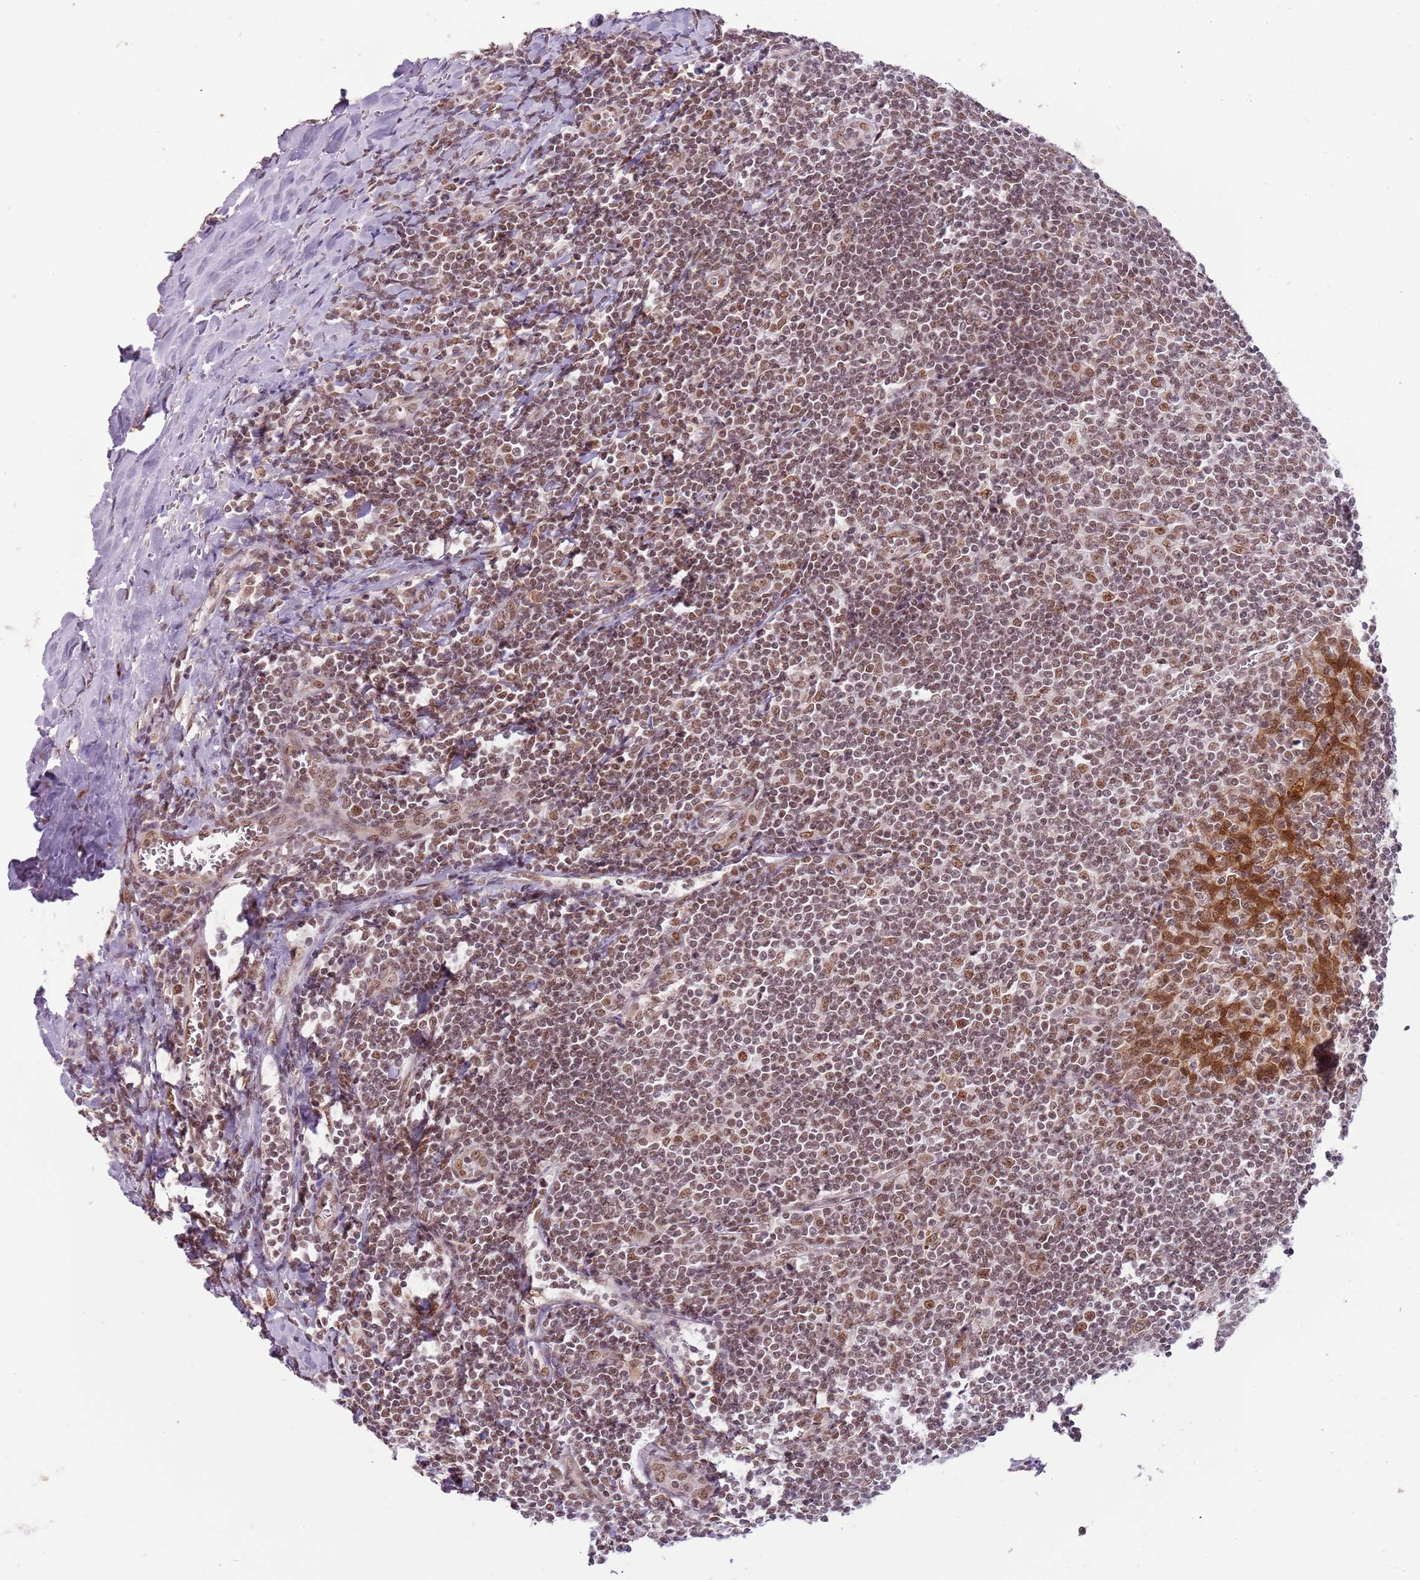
{"staining": {"intensity": "moderate", "quantity": "25%-75%", "location": "nuclear"}, "tissue": "tonsil", "cell_type": "Germinal center cells", "image_type": "normal", "snomed": [{"axis": "morphology", "description": "Normal tissue, NOS"}, {"axis": "topography", "description": "Tonsil"}], "caption": "Immunohistochemical staining of unremarkable tonsil displays moderate nuclear protein positivity in about 25%-75% of germinal center cells.", "gene": "FAM120AOS", "patient": {"sex": "male", "age": 27}}